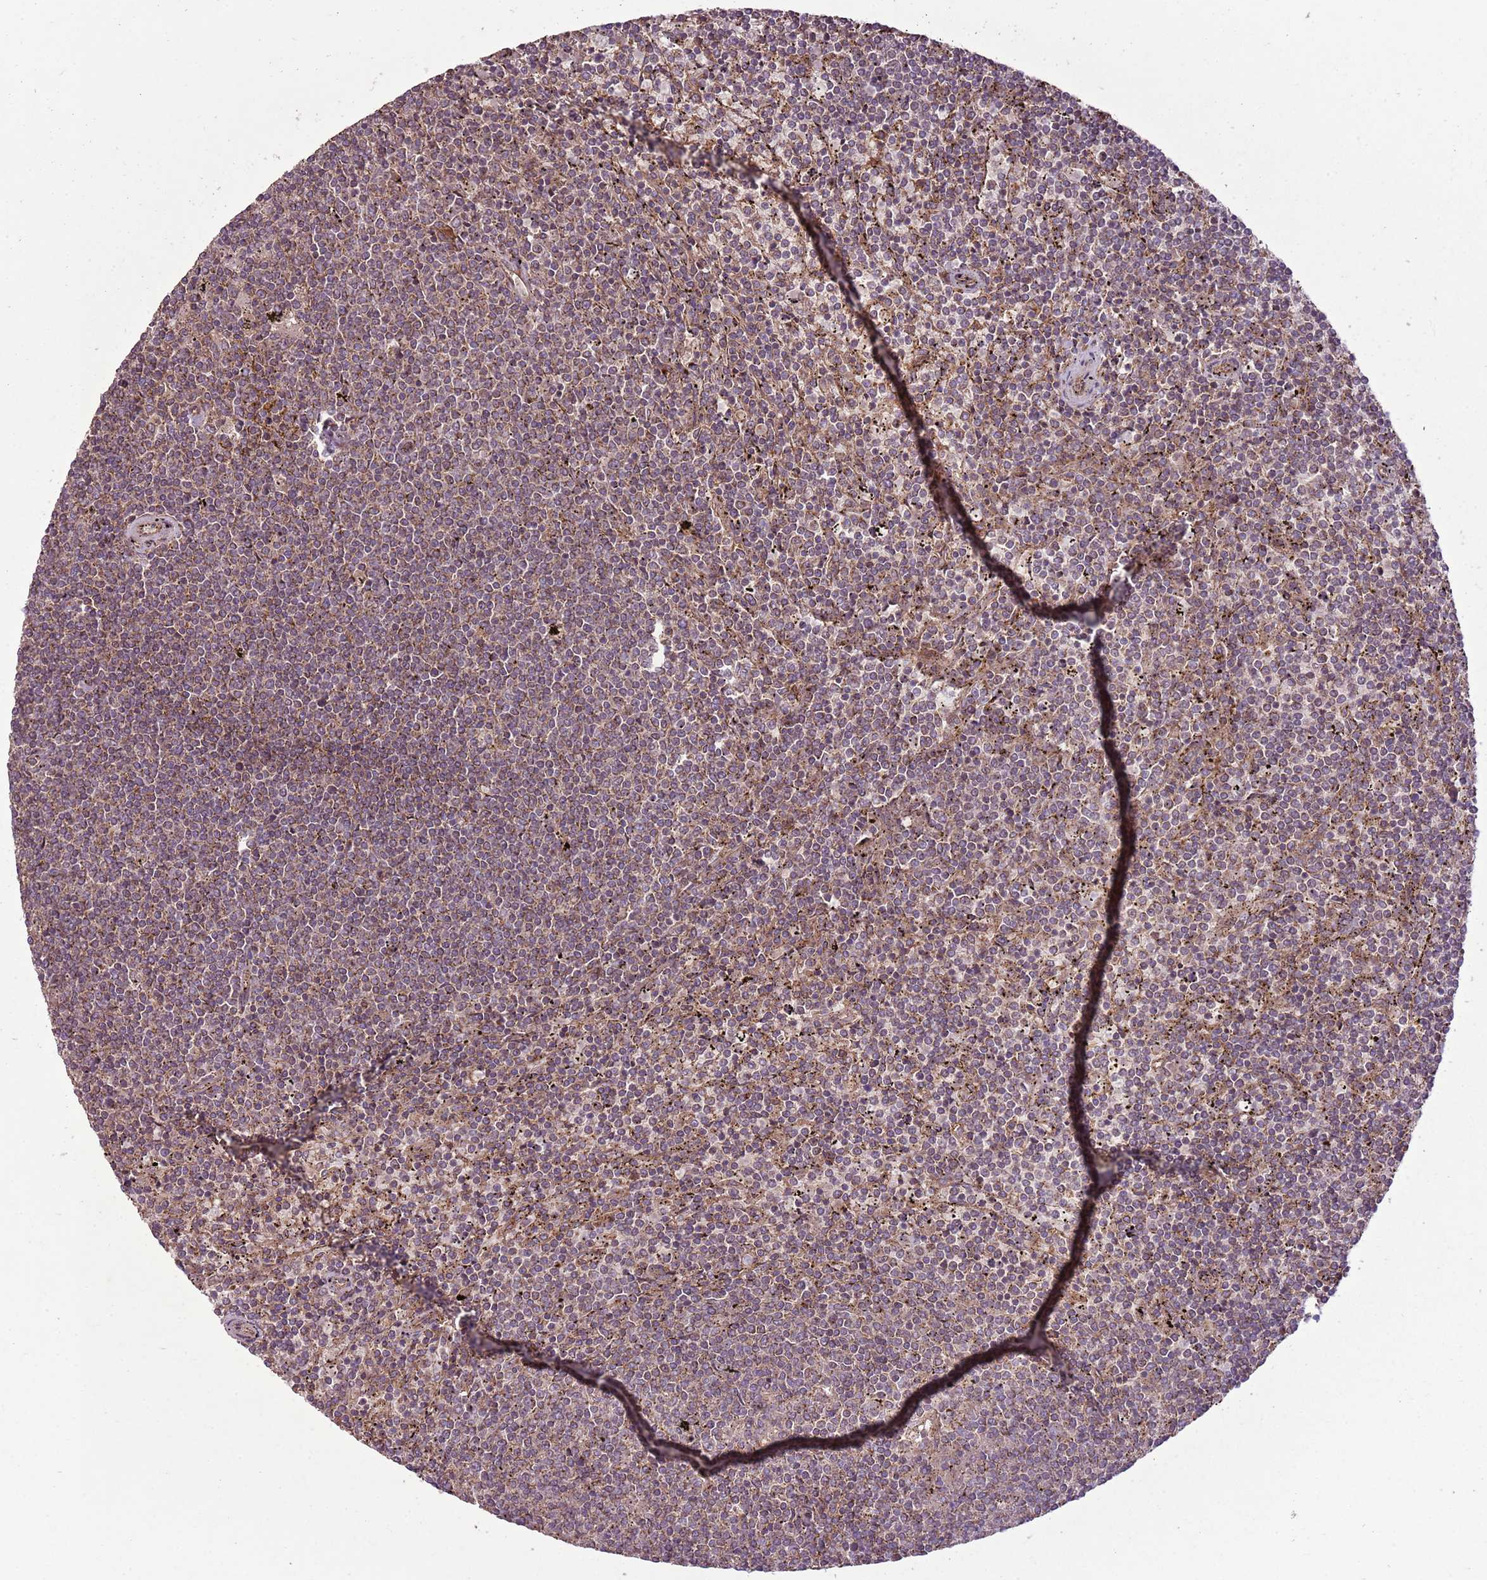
{"staining": {"intensity": "moderate", "quantity": ">75%", "location": "cytoplasmic/membranous"}, "tissue": "lymphoma", "cell_type": "Tumor cells", "image_type": "cancer", "snomed": [{"axis": "morphology", "description": "Malignant lymphoma, non-Hodgkin's type, Low grade"}, {"axis": "topography", "description": "Spleen"}], "caption": "The micrograph shows staining of lymphoma, revealing moderate cytoplasmic/membranous protein staining (brown color) within tumor cells.", "gene": "ANKRD24", "patient": {"sex": "female", "age": 50}}